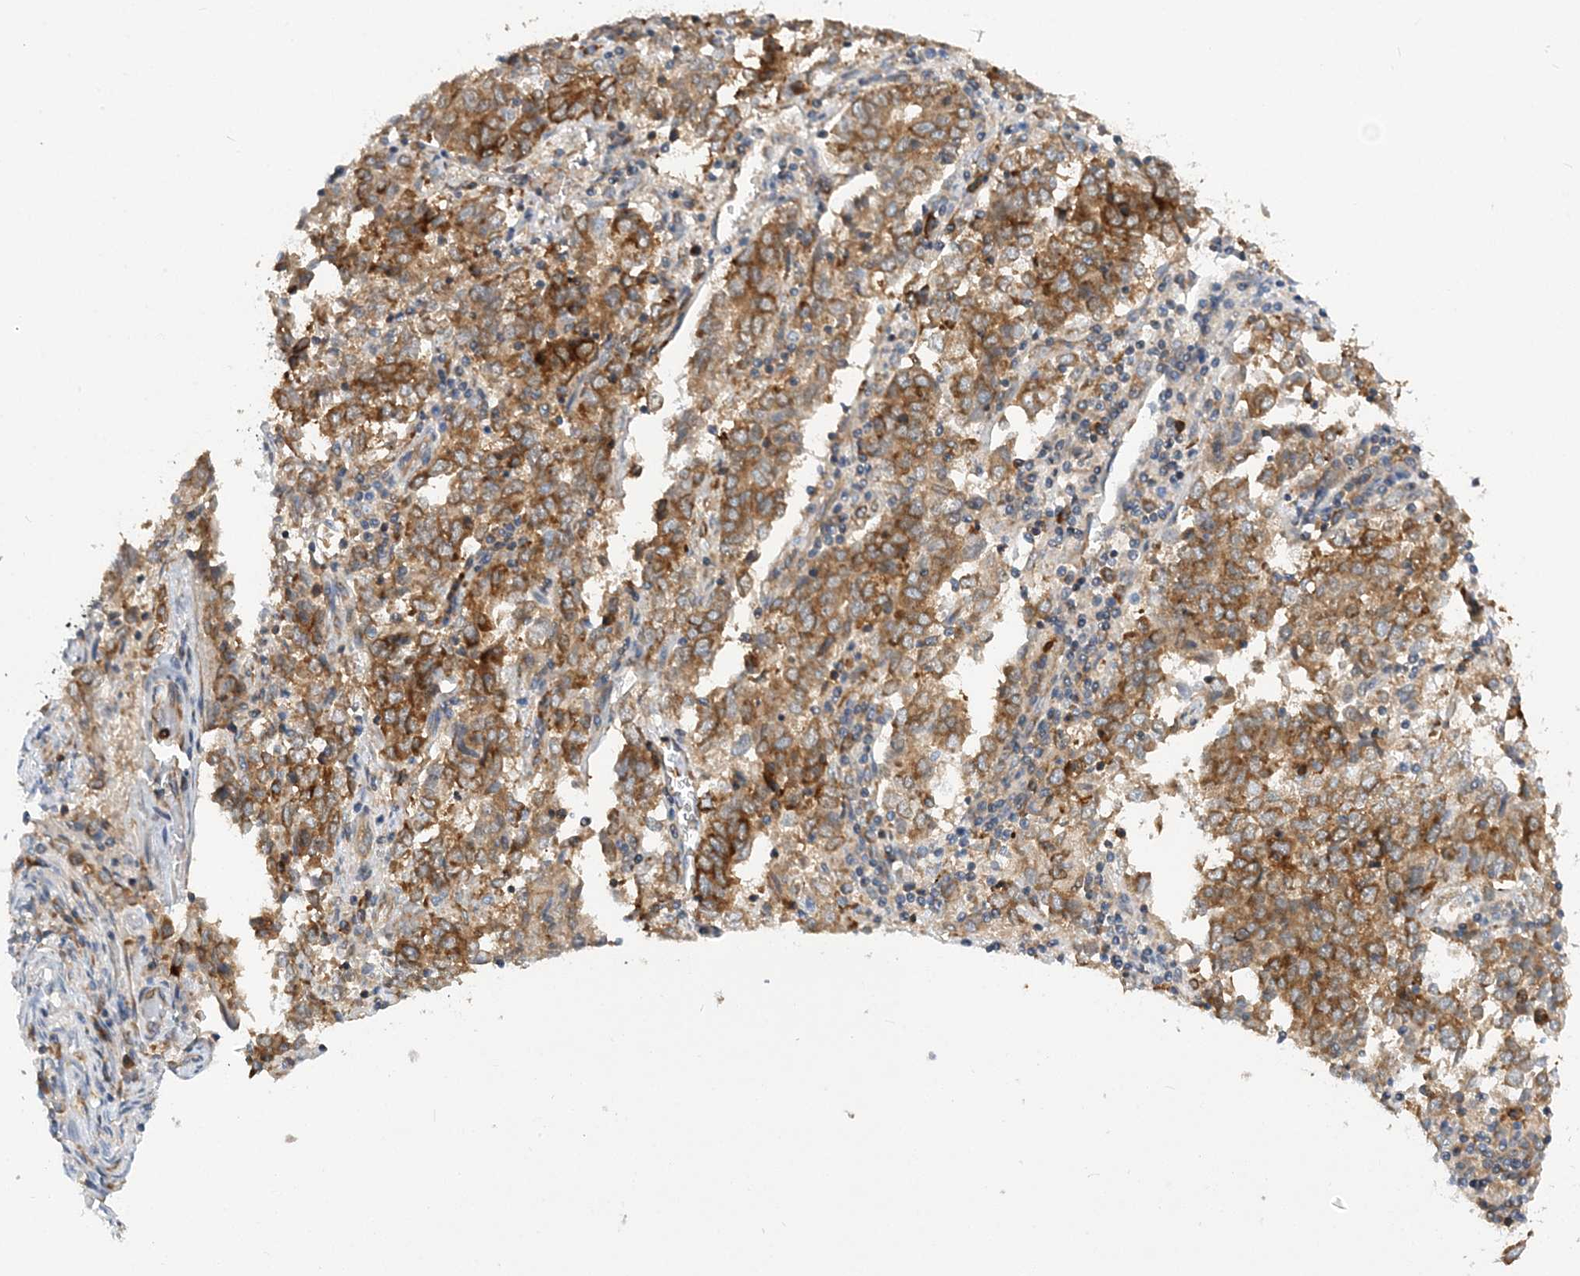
{"staining": {"intensity": "strong", "quantity": ">75%", "location": "cytoplasmic/membranous"}, "tissue": "endometrial cancer", "cell_type": "Tumor cells", "image_type": "cancer", "snomed": [{"axis": "morphology", "description": "Adenocarcinoma, NOS"}, {"axis": "topography", "description": "Endometrium"}], "caption": "The immunohistochemical stain highlights strong cytoplasmic/membranous expression in tumor cells of adenocarcinoma (endometrial) tissue.", "gene": "LARP4B", "patient": {"sex": "female", "age": 80}}